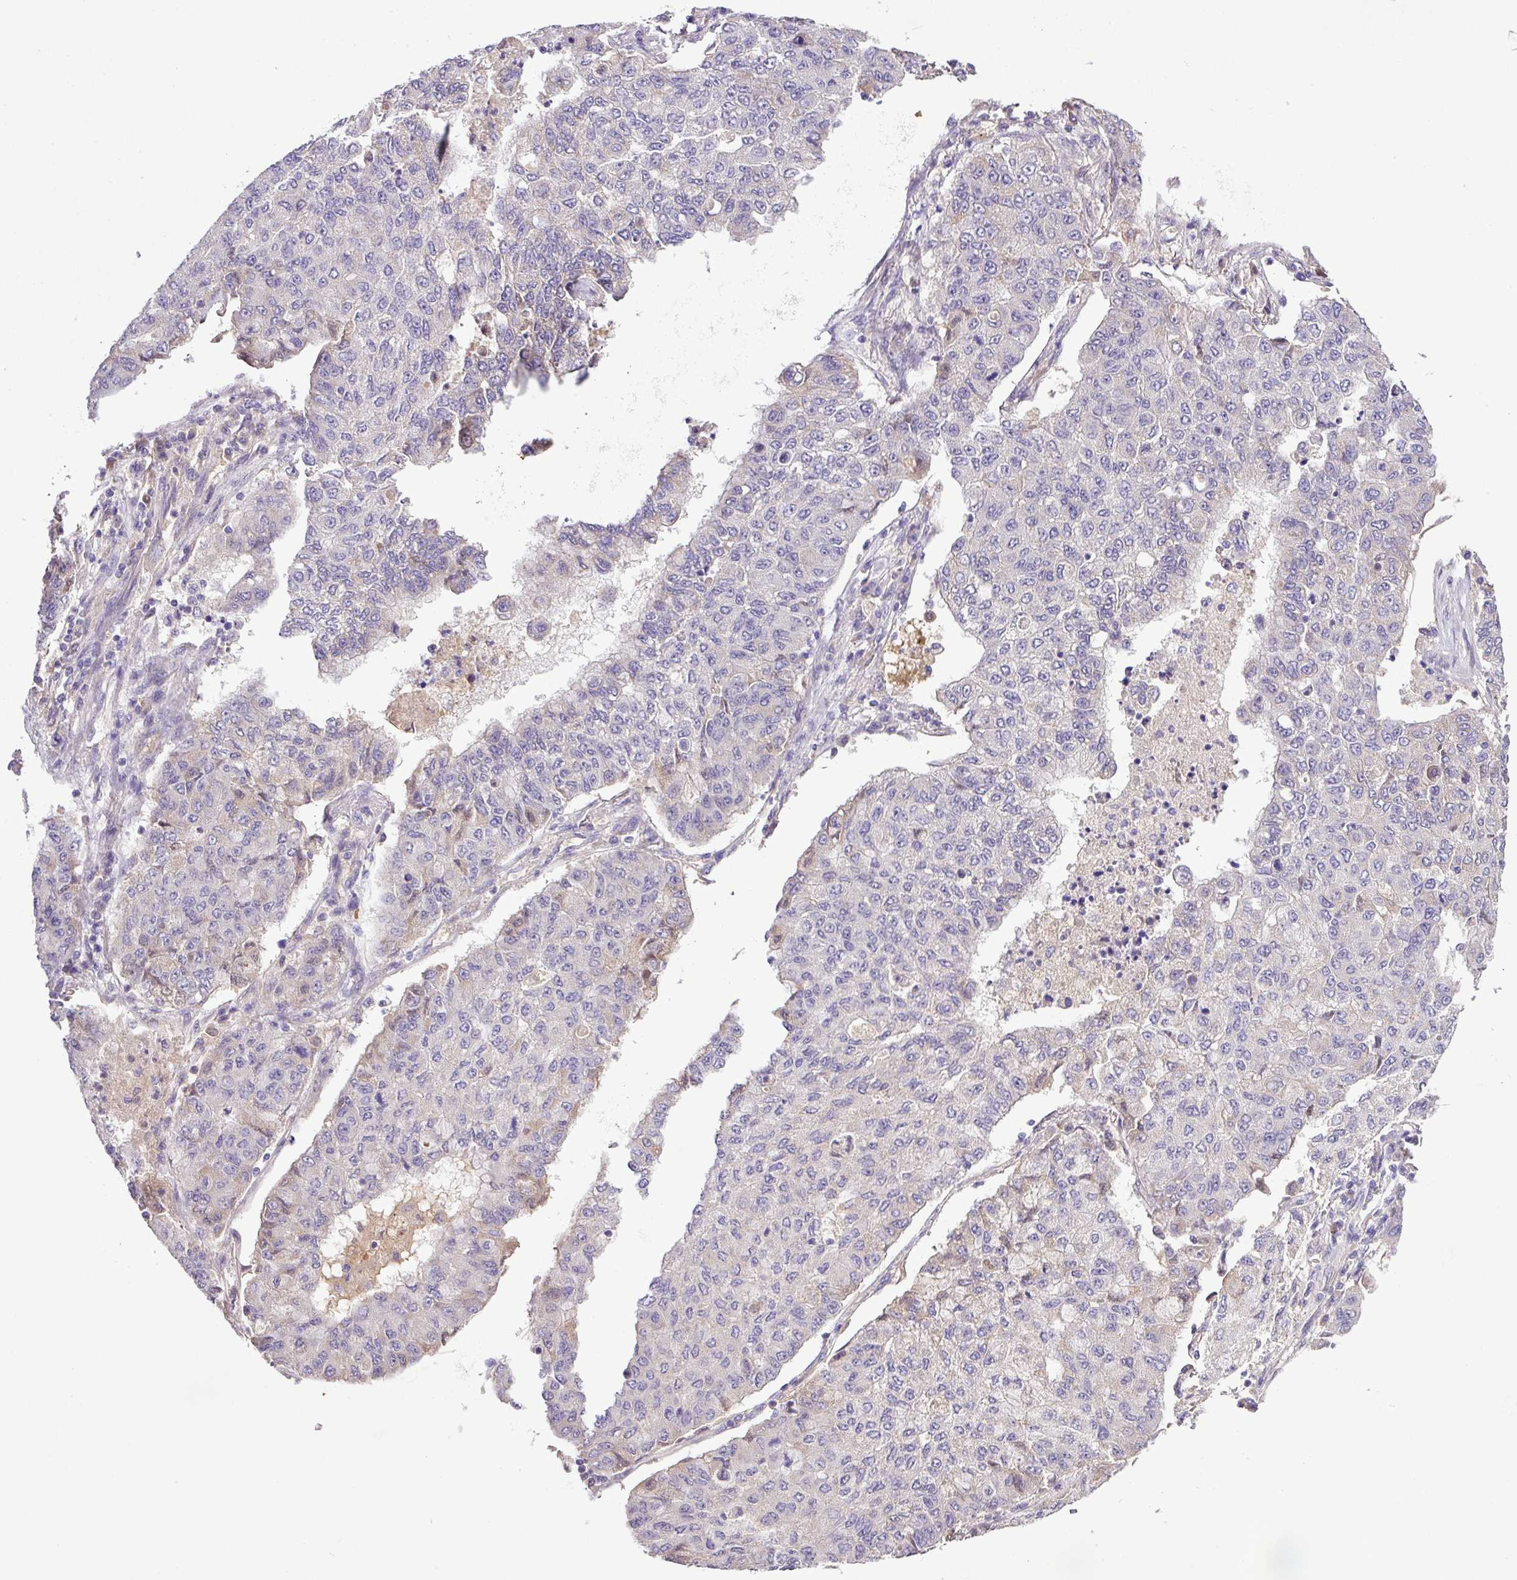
{"staining": {"intensity": "weak", "quantity": "25%-75%", "location": "cytoplasmic/membranous"}, "tissue": "lung cancer", "cell_type": "Tumor cells", "image_type": "cancer", "snomed": [{"axis": "morphology", "description": "Squamous cell carcinoma, NOS"}, {"axis": "topography", "description": "Lung"}], "caption": "About 25%-75% of tumor cells in lung cancer (squamous cell carcinoma) reveal weak cytoplasmic/membranous protein positivity as visualized by brown immunohistochemical staining.", "gene": "ZNF513", "patient": {"sex": "male", "age": 74}}